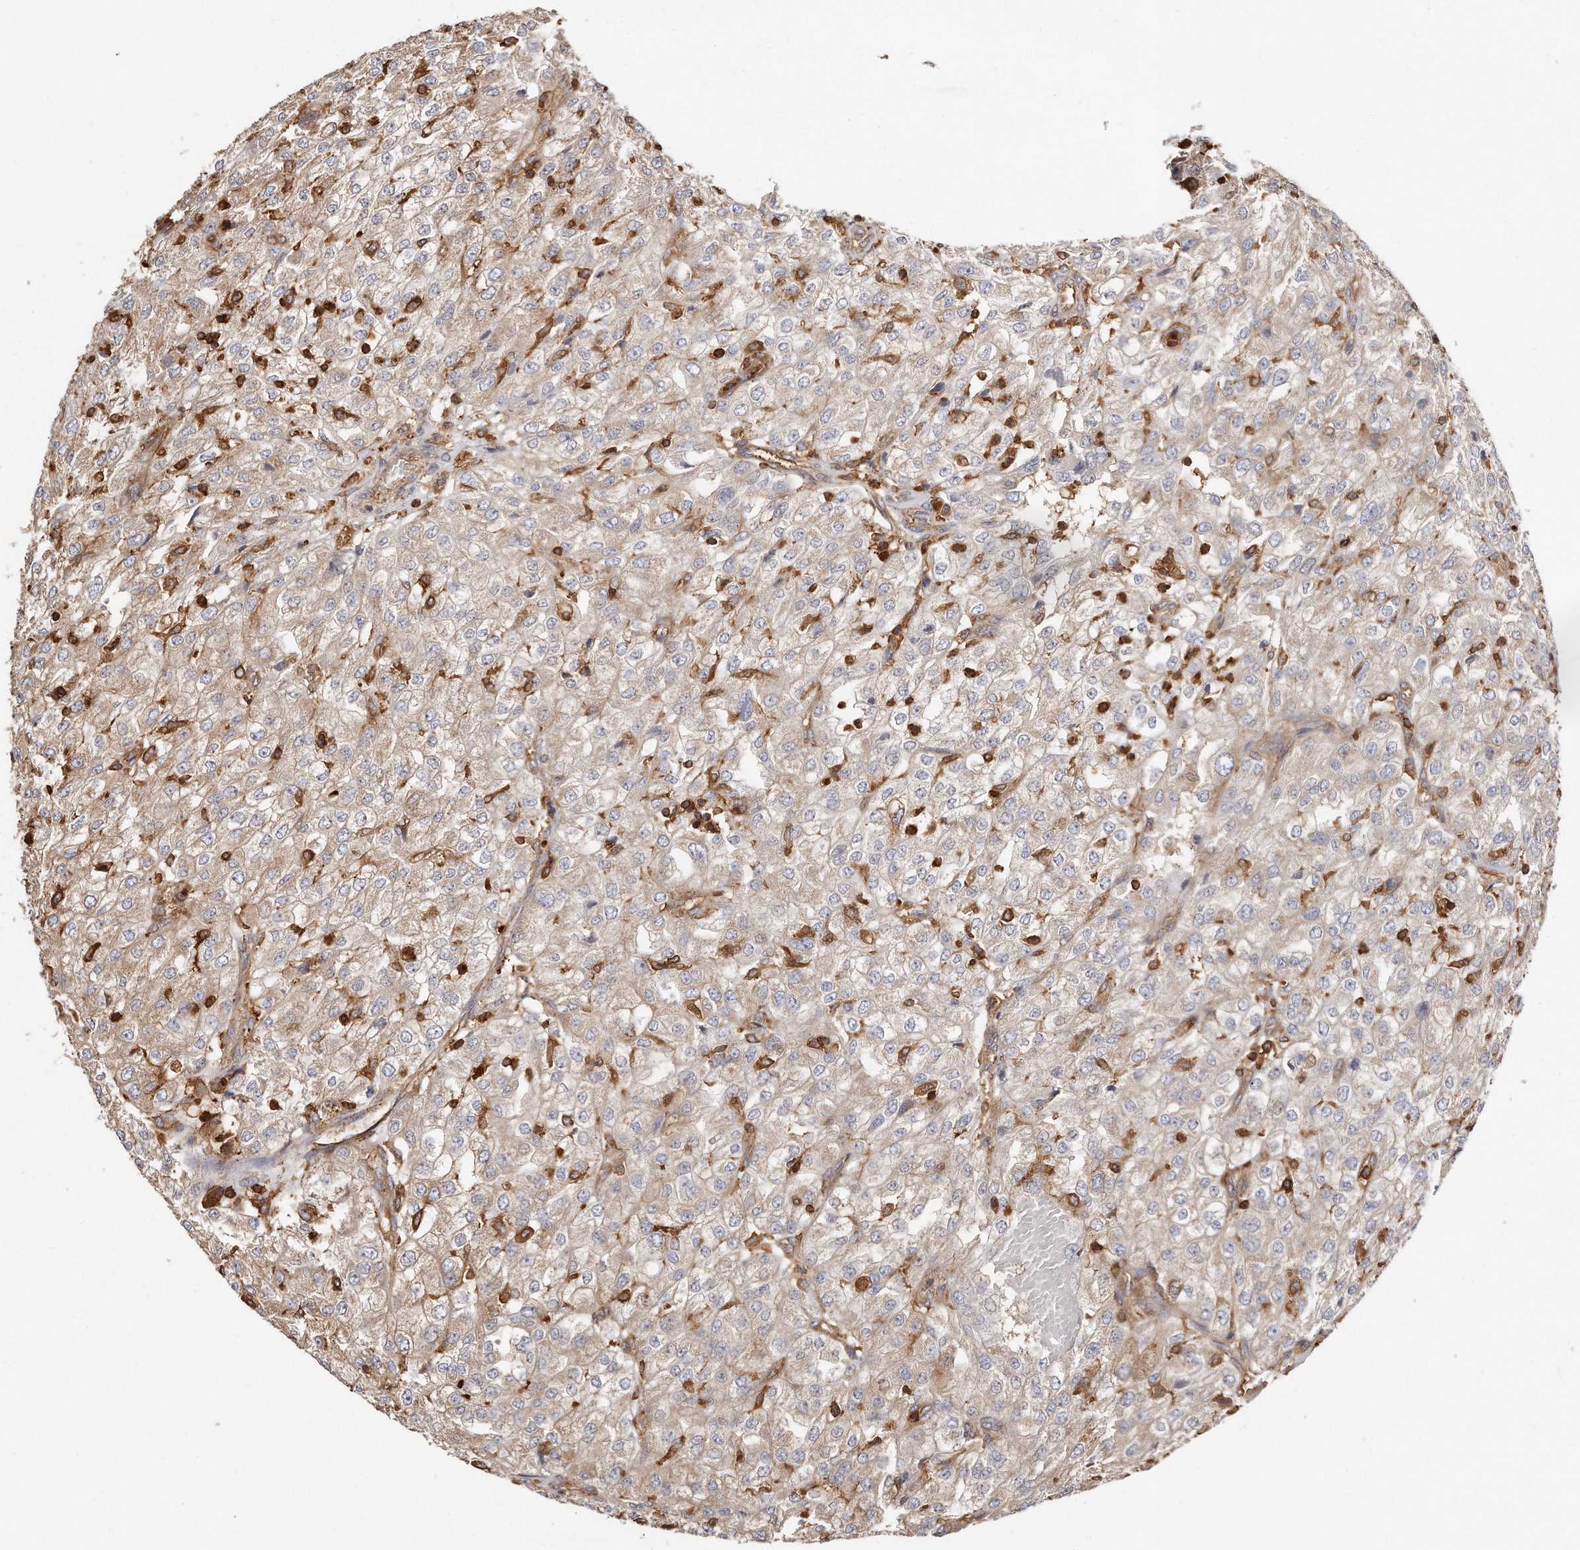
{"staining": {"intensity": "negative", "quantity": "none", "location": "none"}, "tissue": "renal cancer", "cell_type": "Tumor cells", "image_type": "cancer", "snomed": [{"axis": "morphology", "description": "Adenocarcinoma, NOS"}, {"axis": "topography", "description": "Kidney"}], "caption": "IHC photomicrograph of neoplastic tissue: human renal cancer stained with DAB shows no significant protein staining in tumor cells.", "gene": "CAP1", "patient": {"sex": "female", "age": 54}}